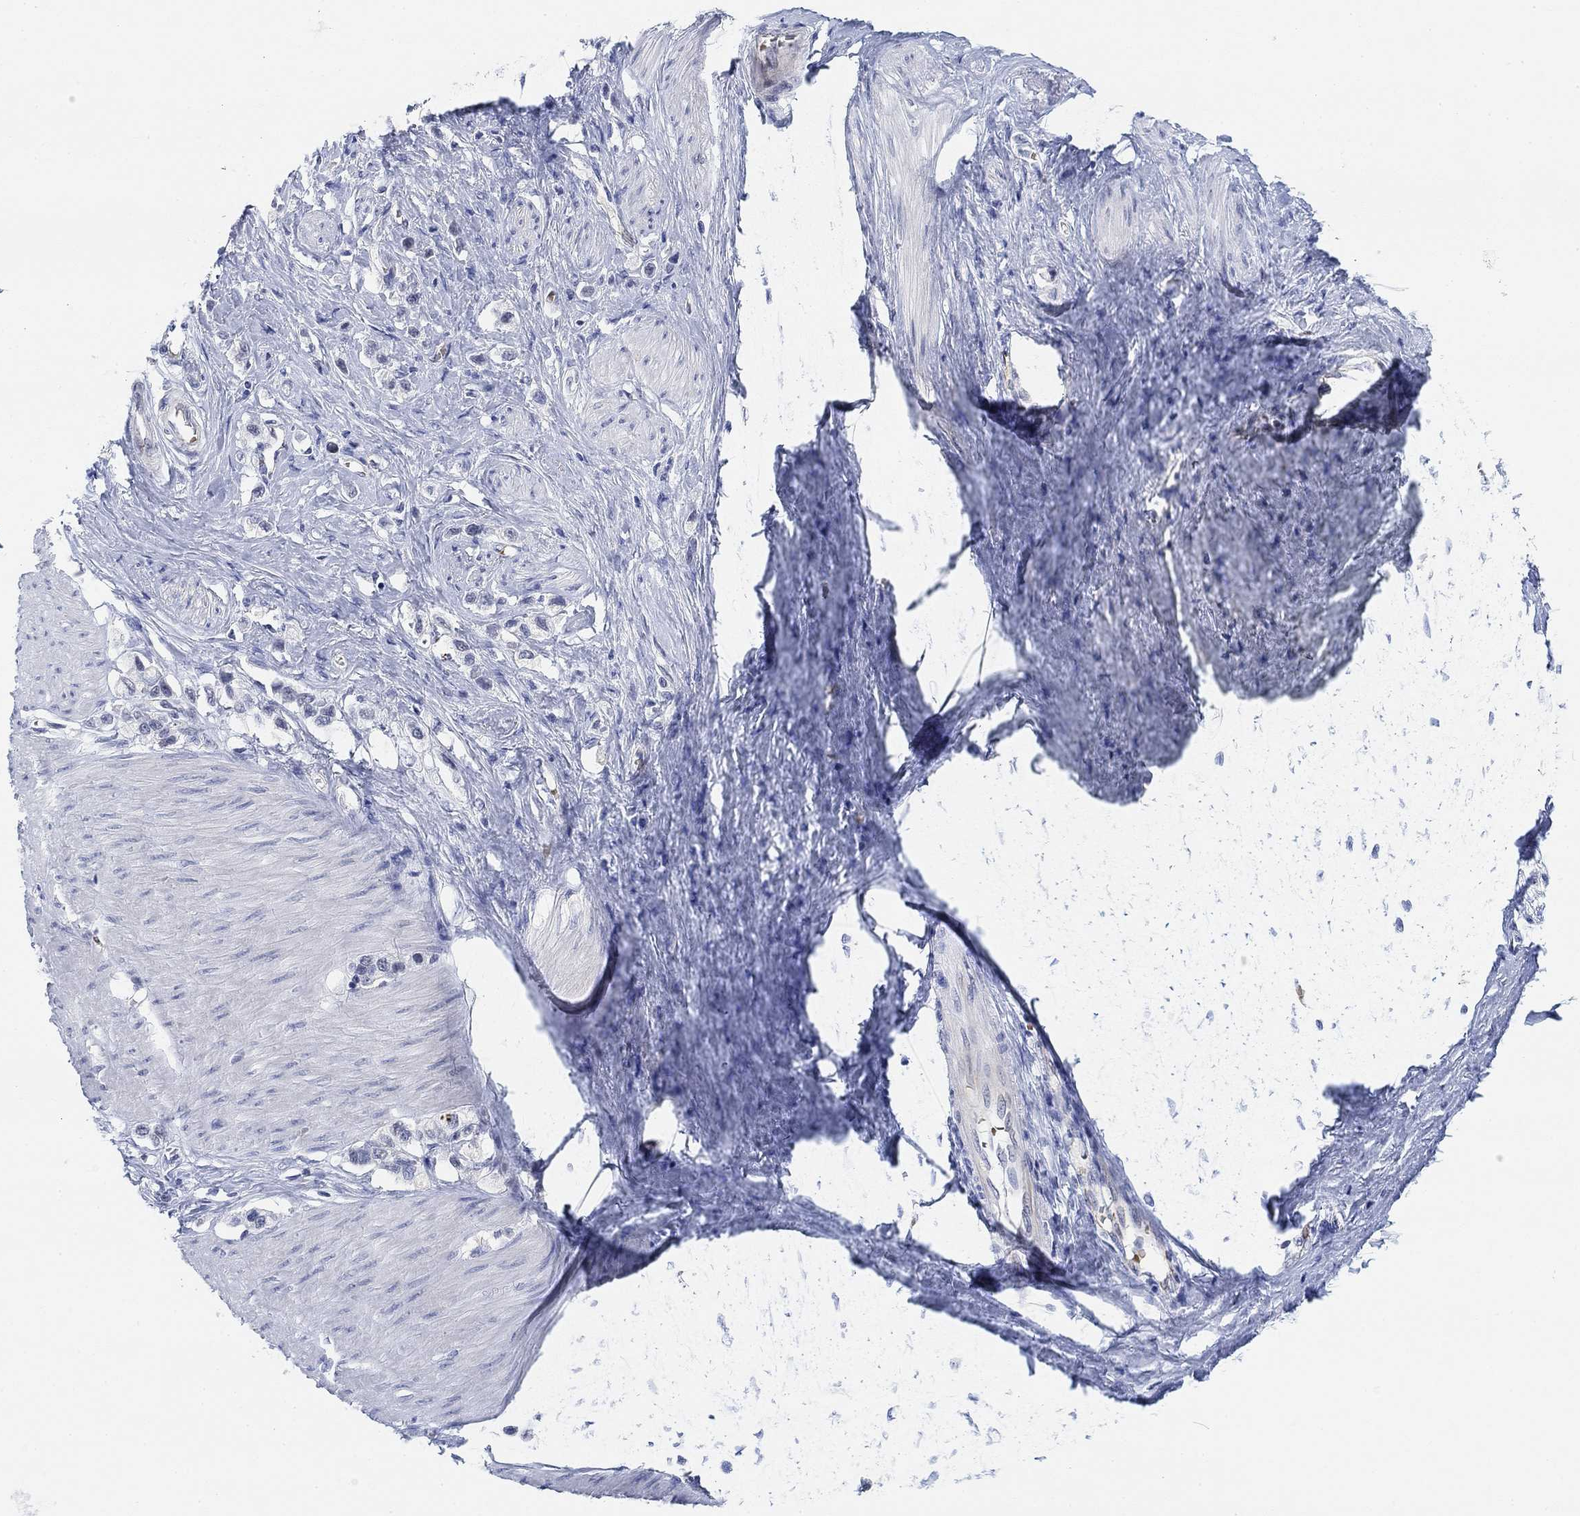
{"staining": {"intensity": "negative", "quantity": "none", "location": "none"}, "tissue": "stomach cancer", "cell_type": "Tumor cells", "image_type": "cancer", "snomed": [{"axis": "morphology", "description": "Normal tissue, NOS"}, {"axis": "morphology", "description": "Adenocarcinoma, NOS"}, {"axis": "morphology", "description": "Adenocarcinoma, High grade"}, {"axis": "topography", "description": "Stomach, upper"}, {"axis": "topography", "description": "Stomach"}], "caption": "Immunohistochemistry image of neoplastic tissue: human stomach adenocarcinoma stained with DAB demonstrates no significant protein expression in tumor cells. (DAB IHC with hematoxylin counter stain).", "gene": "PAX6", "patient": {"sex": "female", "age": 65}}